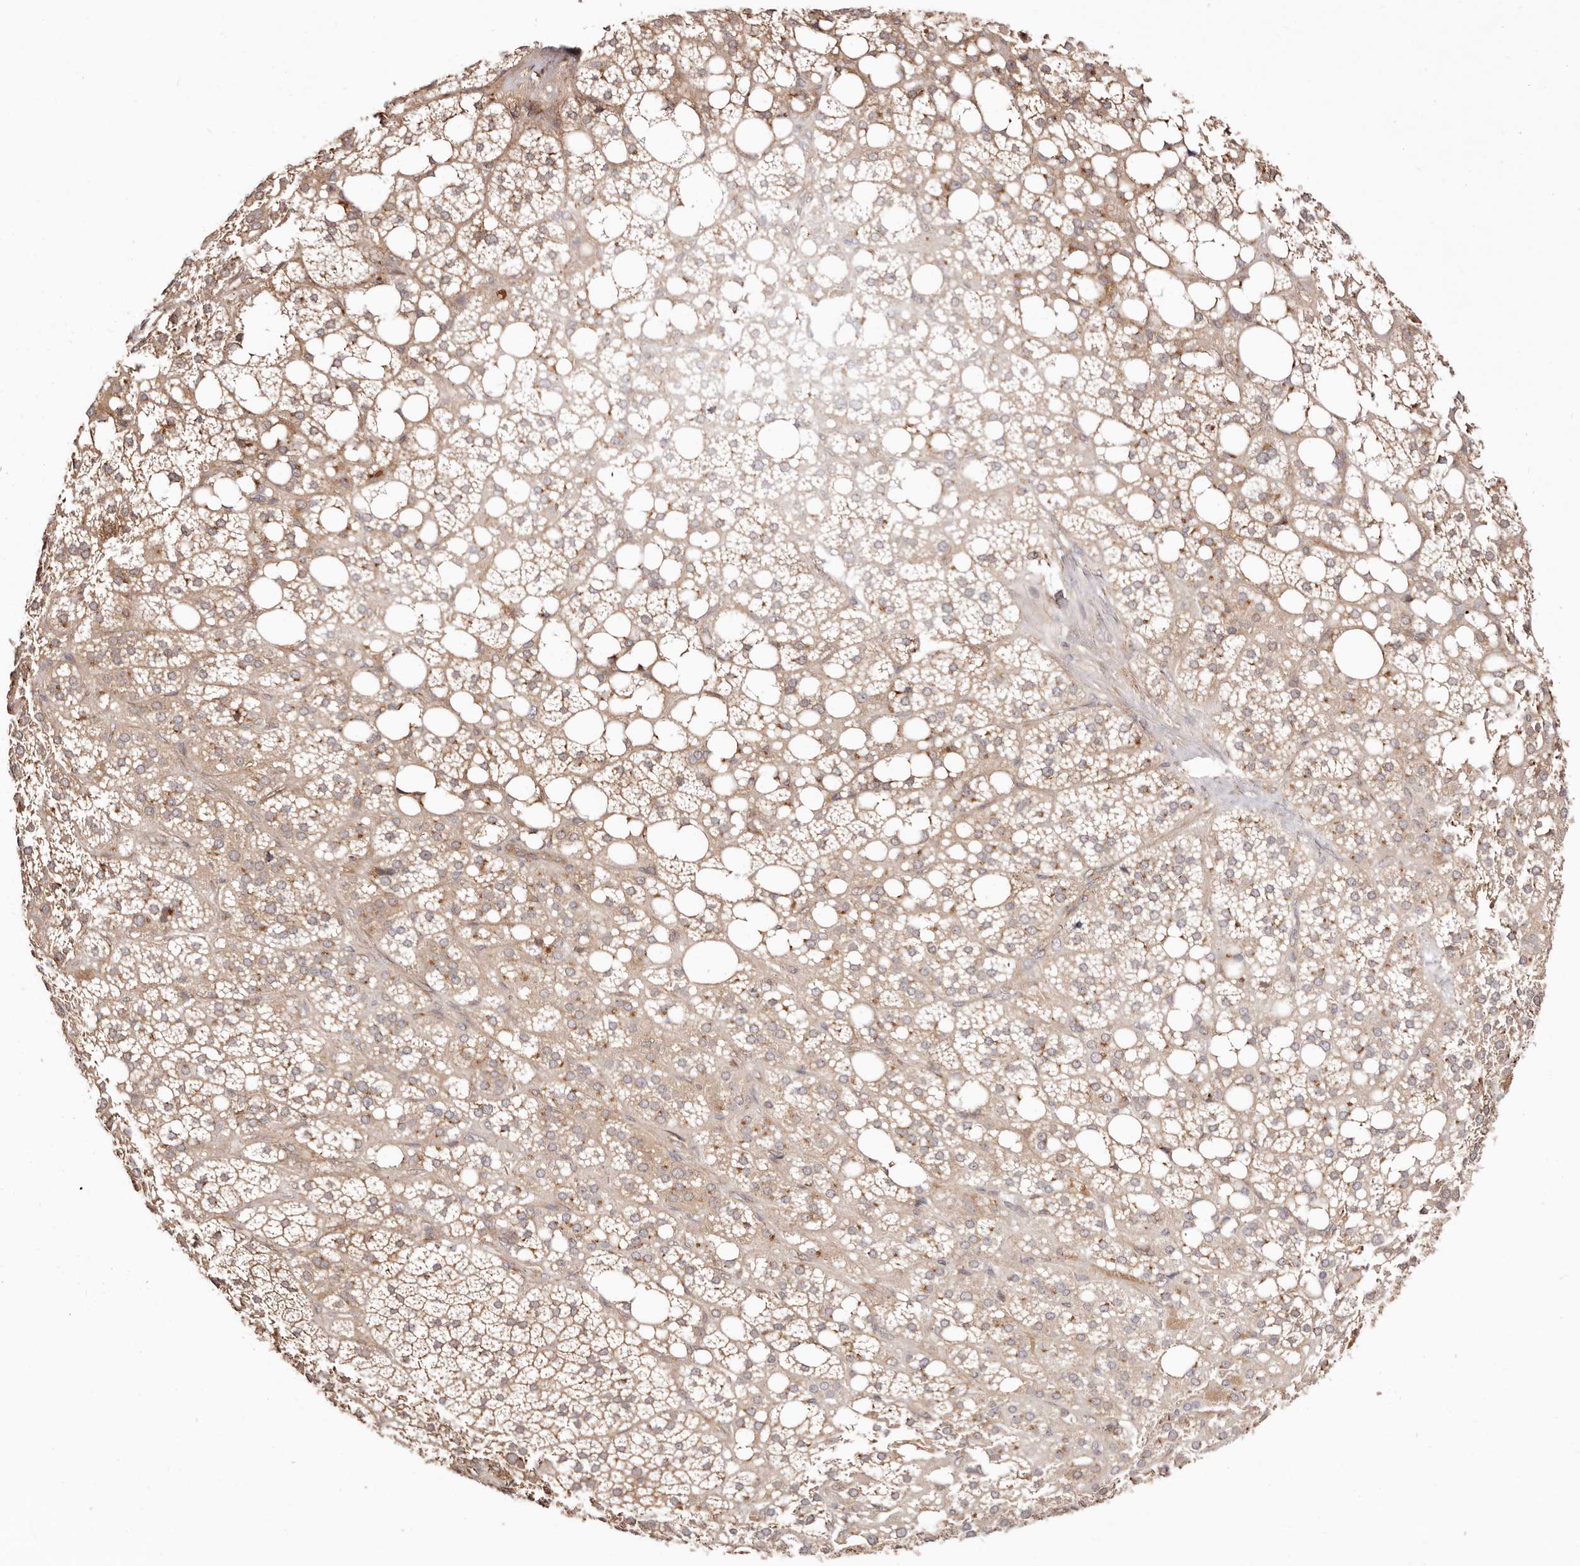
{"staining": {"intensity": "moderate", "quantity": ">75%", "location": "cytoplasmic/membranous"}, "tissue": "adrenal gland", "cell_type": "Glandular cells", "image_type": "normal", "snomed": [{"axis": "morphology", "description": "Normal tissue, NOS"}, {"axis": "topography", "description": "Adrenal gland"}], "caption": "Immunohistochemistry of unremarkable human adrenal gland exhibits medium levels of moderate cytoplasmic/membranous staining in approximately >75% of glandular cells.", "gene": "MAPK1", "patient": {"sex": "female", "age": 59}}